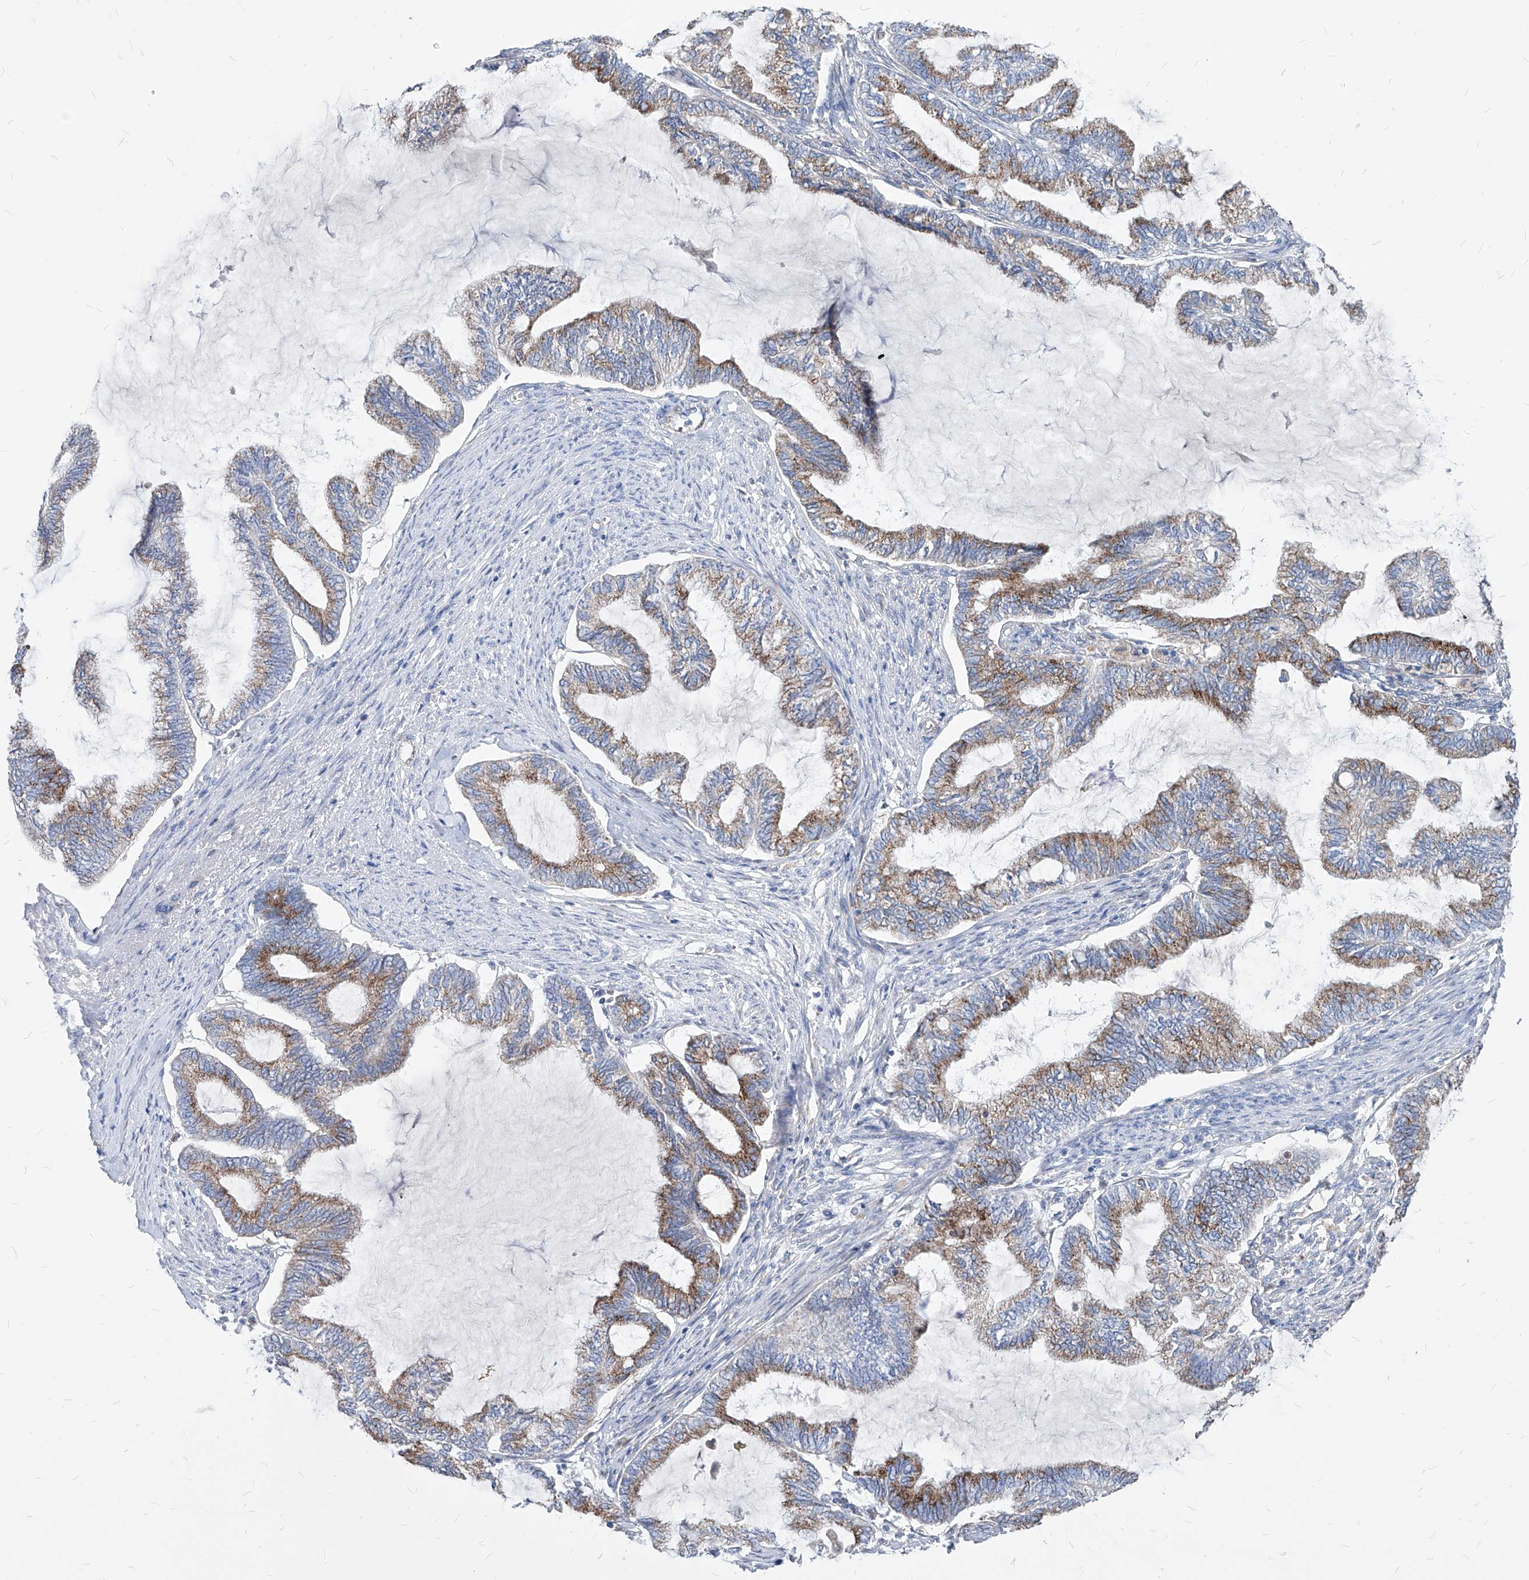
{"staining": {"intensity": "moderate", "quantity": "25%-75%", "location": "cytoplasmic/membranous"}, "tissue": "endometrial cancer", "cell_type": "Tumor cells", "image_type": "cancer", "snomed": [{"axis": "morphology", "description": "Adenocarcinoma, NOS"}, {"axis": "topography", "description": "Endometrium"}], "caption": "A brown stain shows moderate cytoplasmic/membranous positivity of a protein in adenocarcinoma (endometrial) tumor cells.", "gene": "AGPS", "patient": {"sex": "female", "age": 86}}